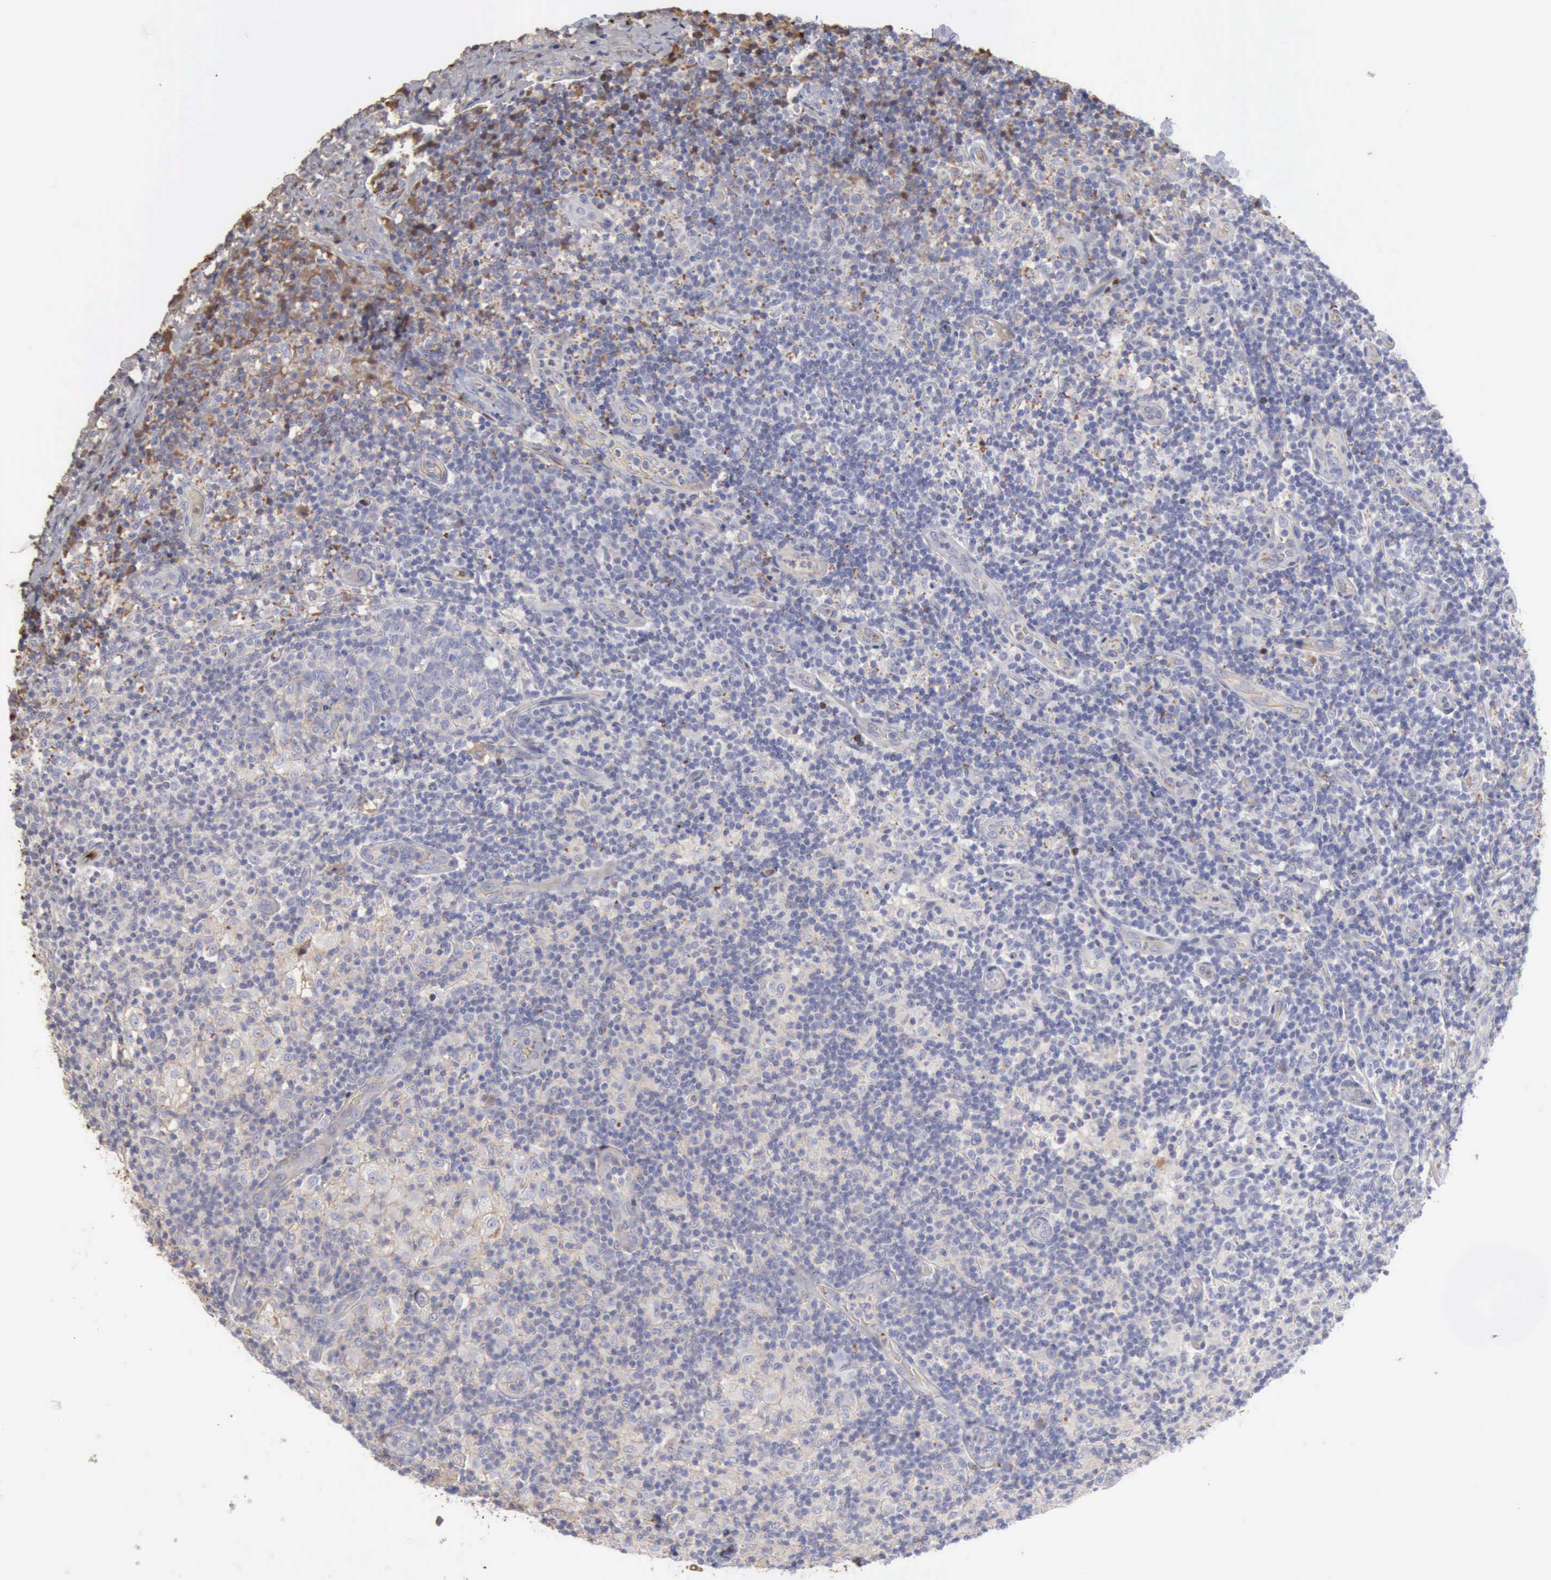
{"staining": {"intensity": "negative", "quantity": "none", "location": "none"}, "tissue": "lymph node", "cell_type": "Germinal center cells", "image_type": "normal", "snomed": [{"axis": "morphology", "description": "Normal tissue, NOS"}, {"axis": "morphology", "description": "Inflammation, NOS"}, {"axis": "topography", "description": "Lymph node"}], "caption": "High power microscopy micrograph of an IHC photomicrograph of benign lymph node, revealing no significant staining in germinal center cells. Nuclei are stained in blue.", "gene": "SERPINA1", "patient": {"sex": "male", "age": 46}}